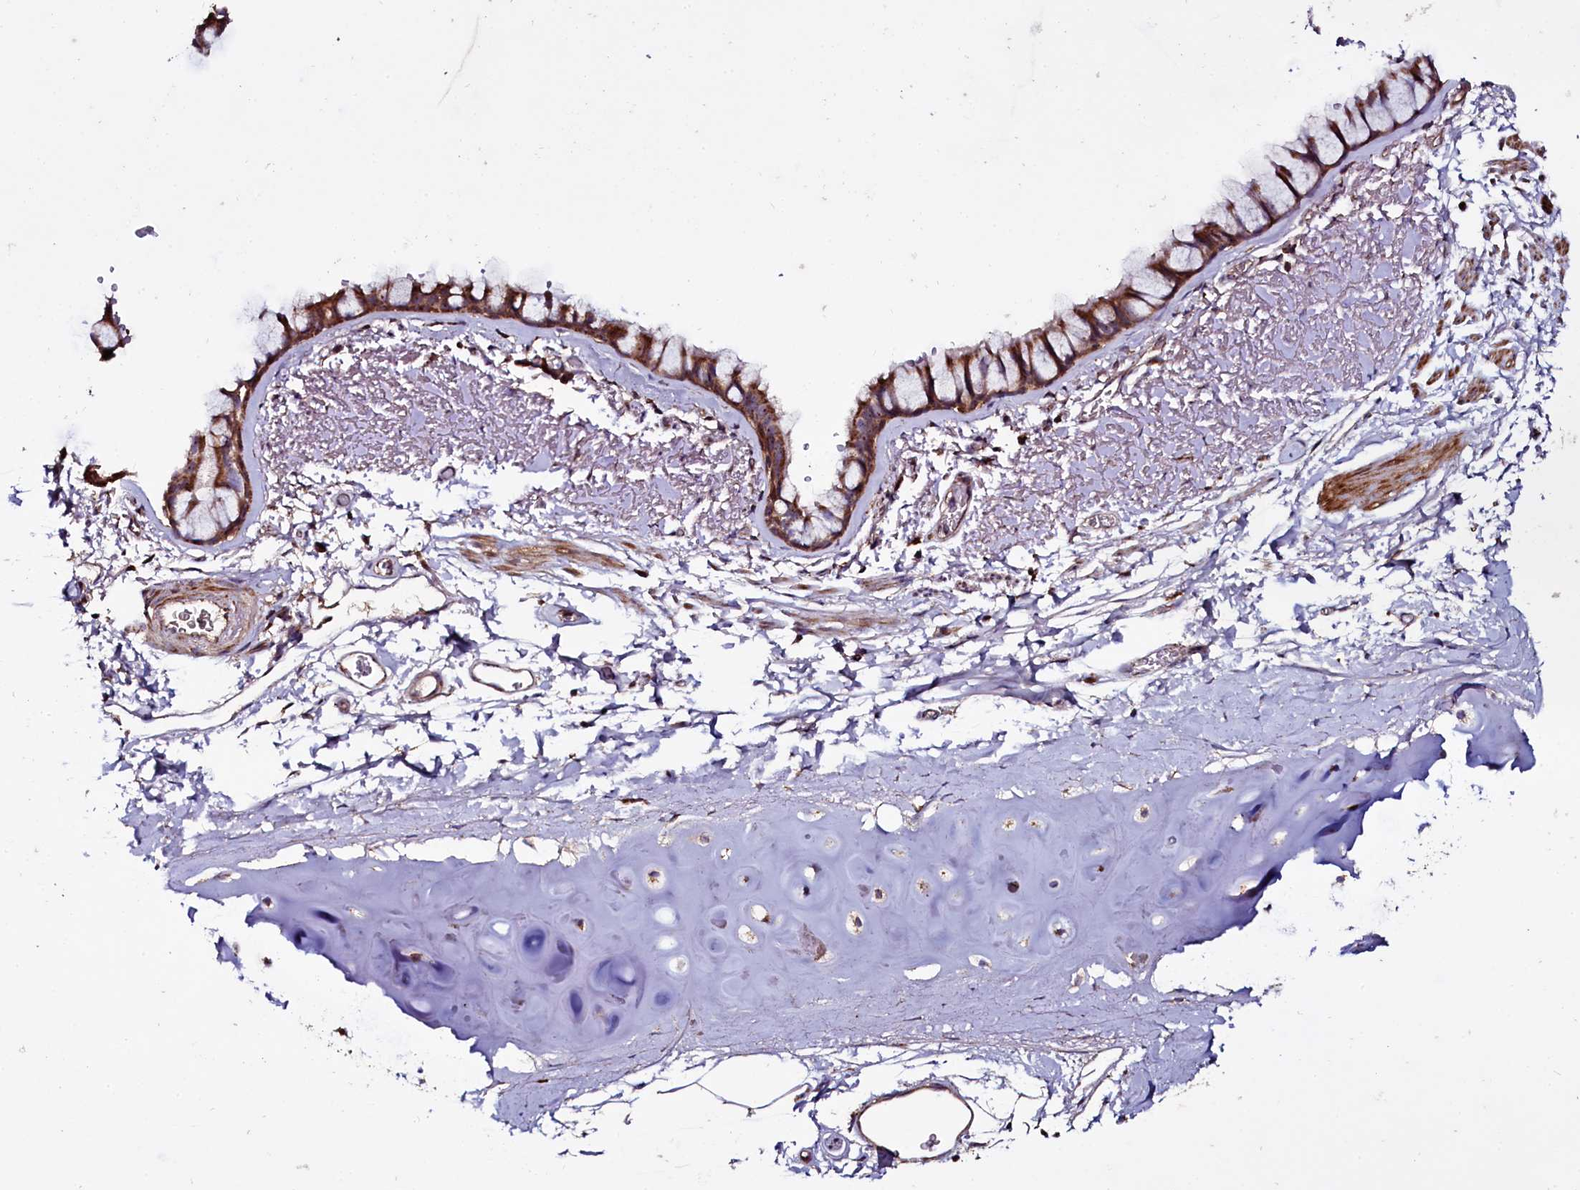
{"staining": {"intensity": "moderate", "quantity": ">75%", "location": "cytoplasmic/membranous"}, "tissue": "bronchus", "cell_type": "Respiratory epithelial cells", "image_type": "normal", "snomed": [{"axis": "morphology", "description": "Normal tissue, NOS"}, {"axis": "topography", "description": "Bronchus"}], "caption": "A medium amount of moderate cytoplasmic/membranous staining is appreciated in about >75% of respiratory epithelial cells in benign bronchus.", "gene": "NAA80", "patient": {"sex": "male", "age": 65}}